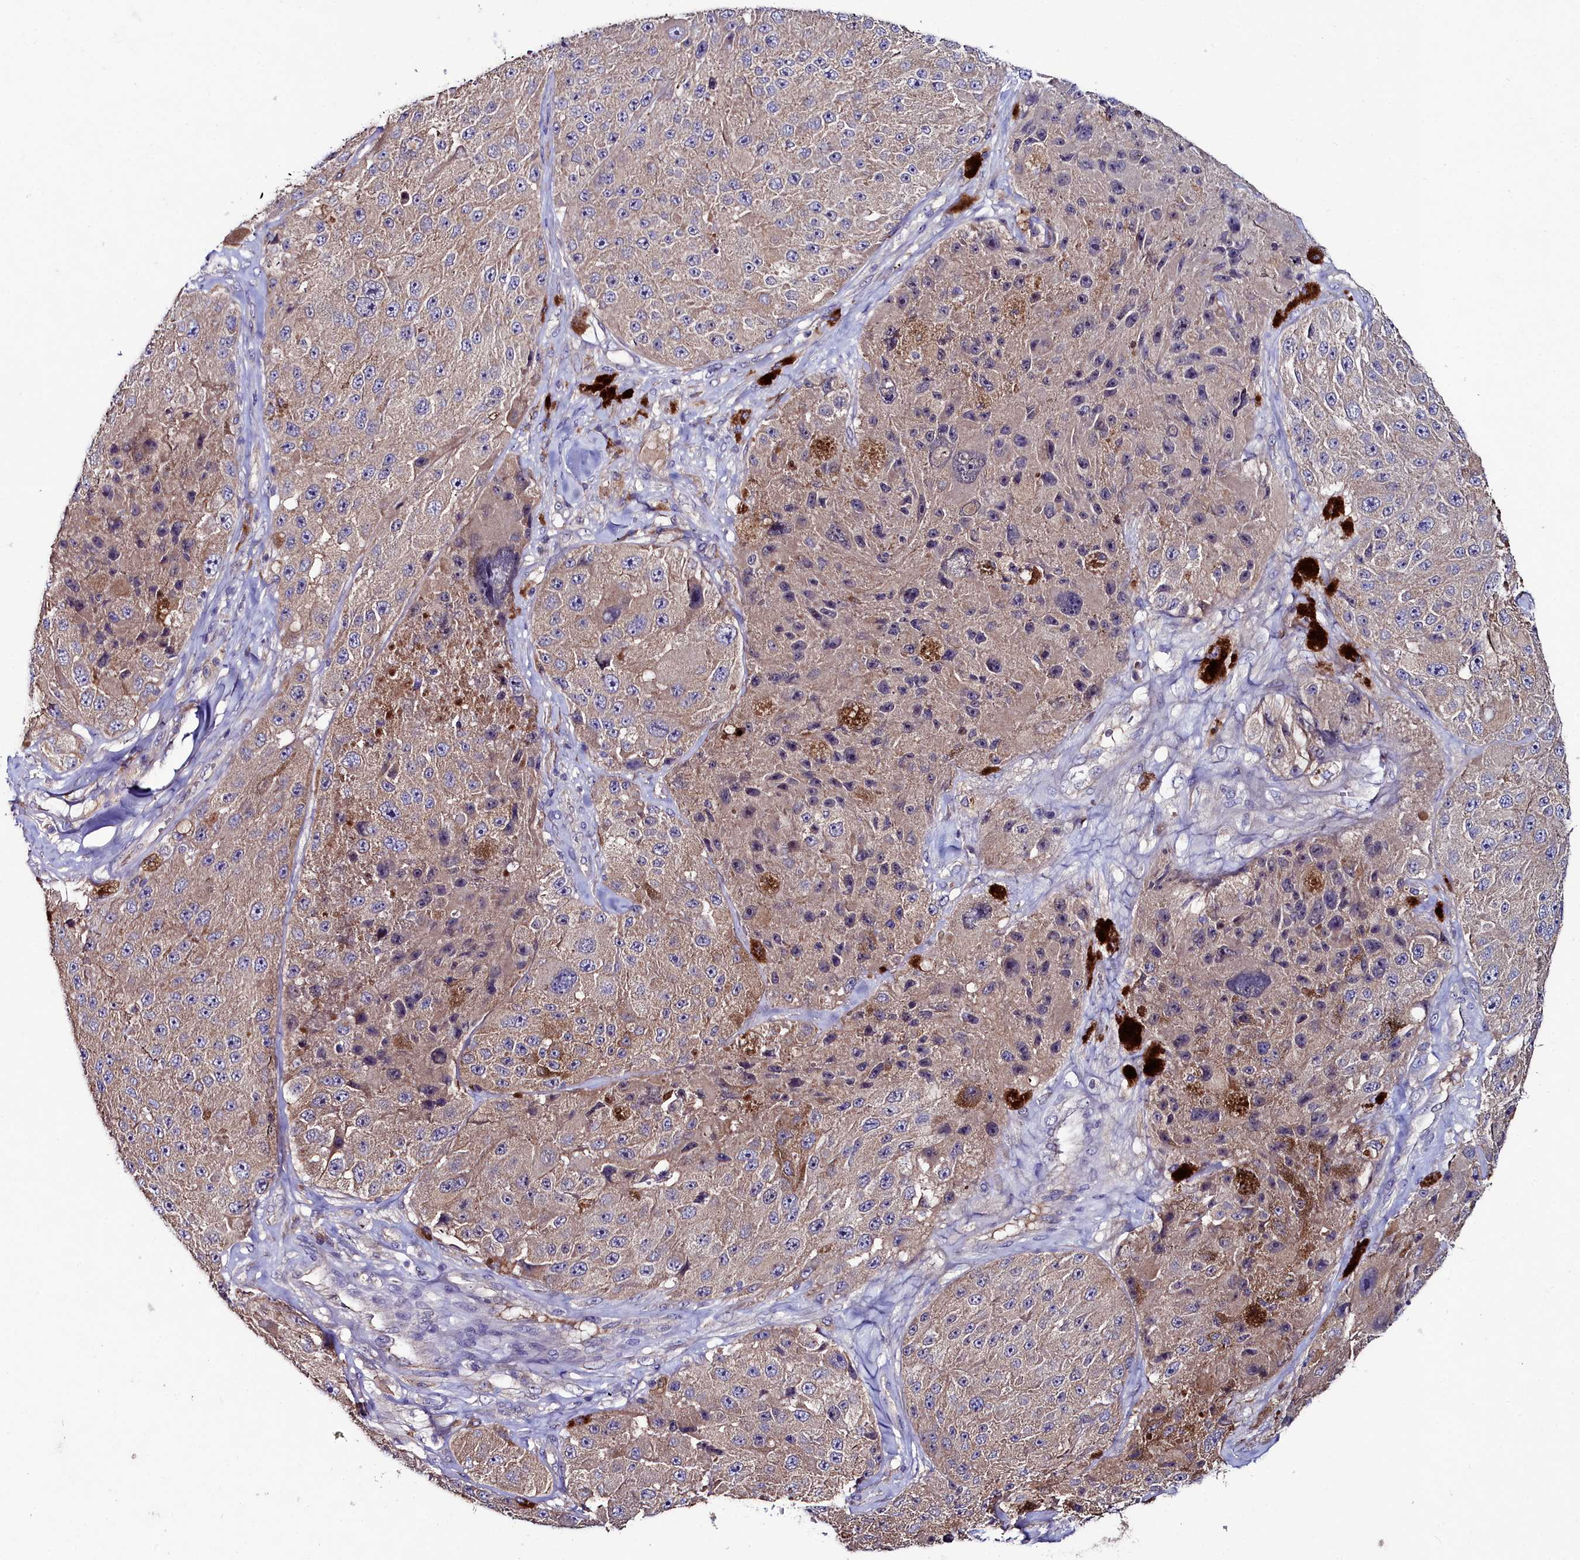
{"staining": {"intensity": "weak", "quantity": "25%-75%", "location": "cytoplasmic/membranous"}, "tissue": "melanoma", "cell_type": "Tumor cells", "image_type": "cancer", "snomed": [{"axis": "morphology", "description": "Malignant melanoma, Metastatic site"}, {"axis": "topography", "description": "Lymph node"}], "caption": "Weak cytoplasmic/membranous expression is appreciated in about 25%-75% of tumor cells in melanoma.", "gene": "AMBRA1", "patient": {"sex": "male", "age": 62}}